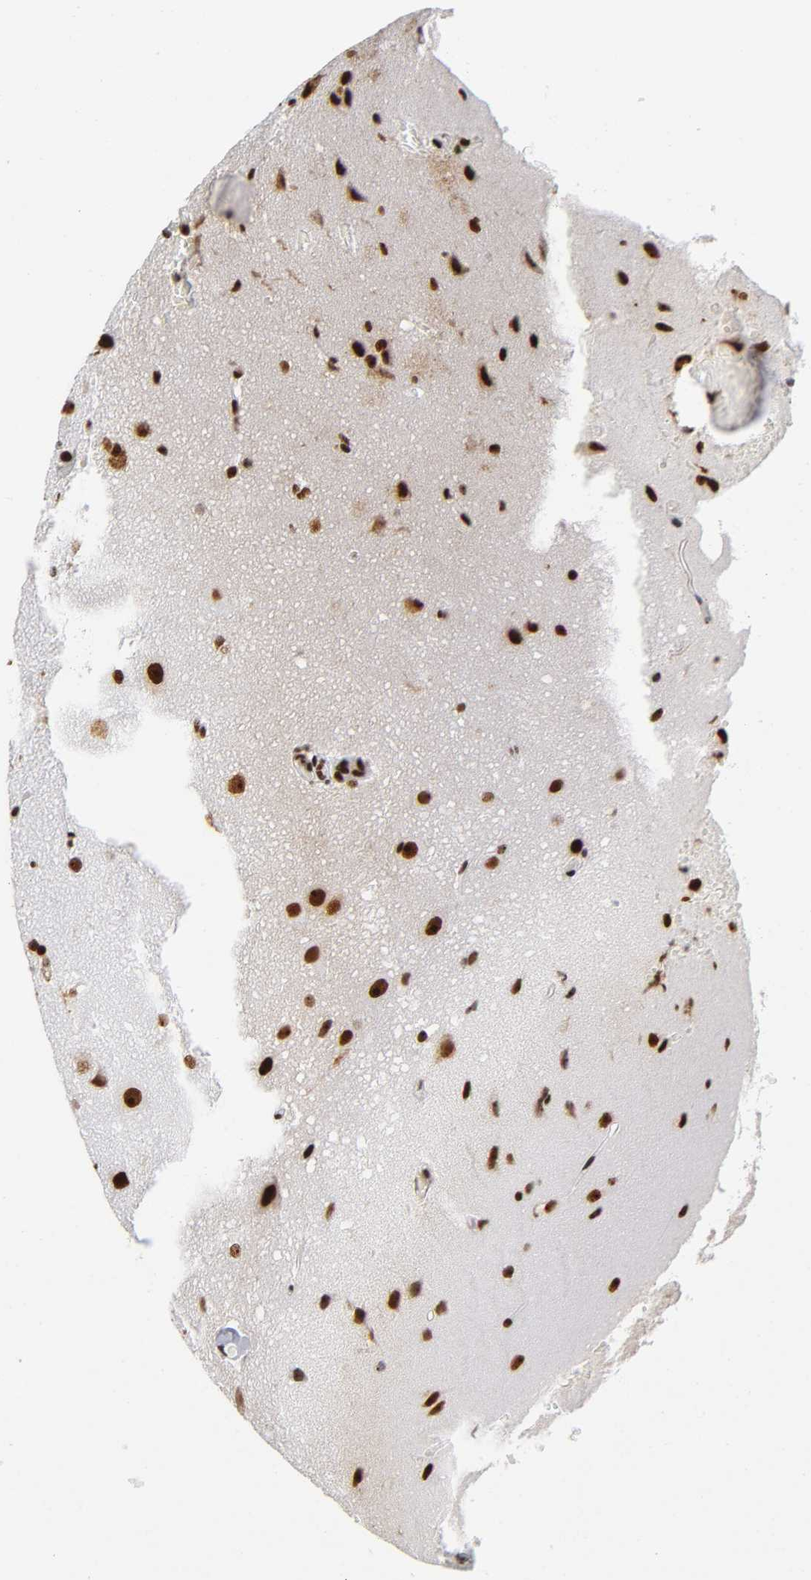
{"staining": {"intensity": "strong", "quantity": ">75%", "location": "nuclear"}, "tissue": "glioma", "cell_type": "Tumor cells", "image_type": "cancer", "snomed": [{"axis": "morphology", "description": "Glioma, malignant, Low grade"}, {"axis": "topography", "description": "Cerebral cortex"}], "caption": "Immunohistochemical staining of human glioma demonstrates high levels of strong nuclear protein expression in approximately >75% of tumor cells.", "gene": "UBTF", "patient": {"sex": "female", "age": 47}}